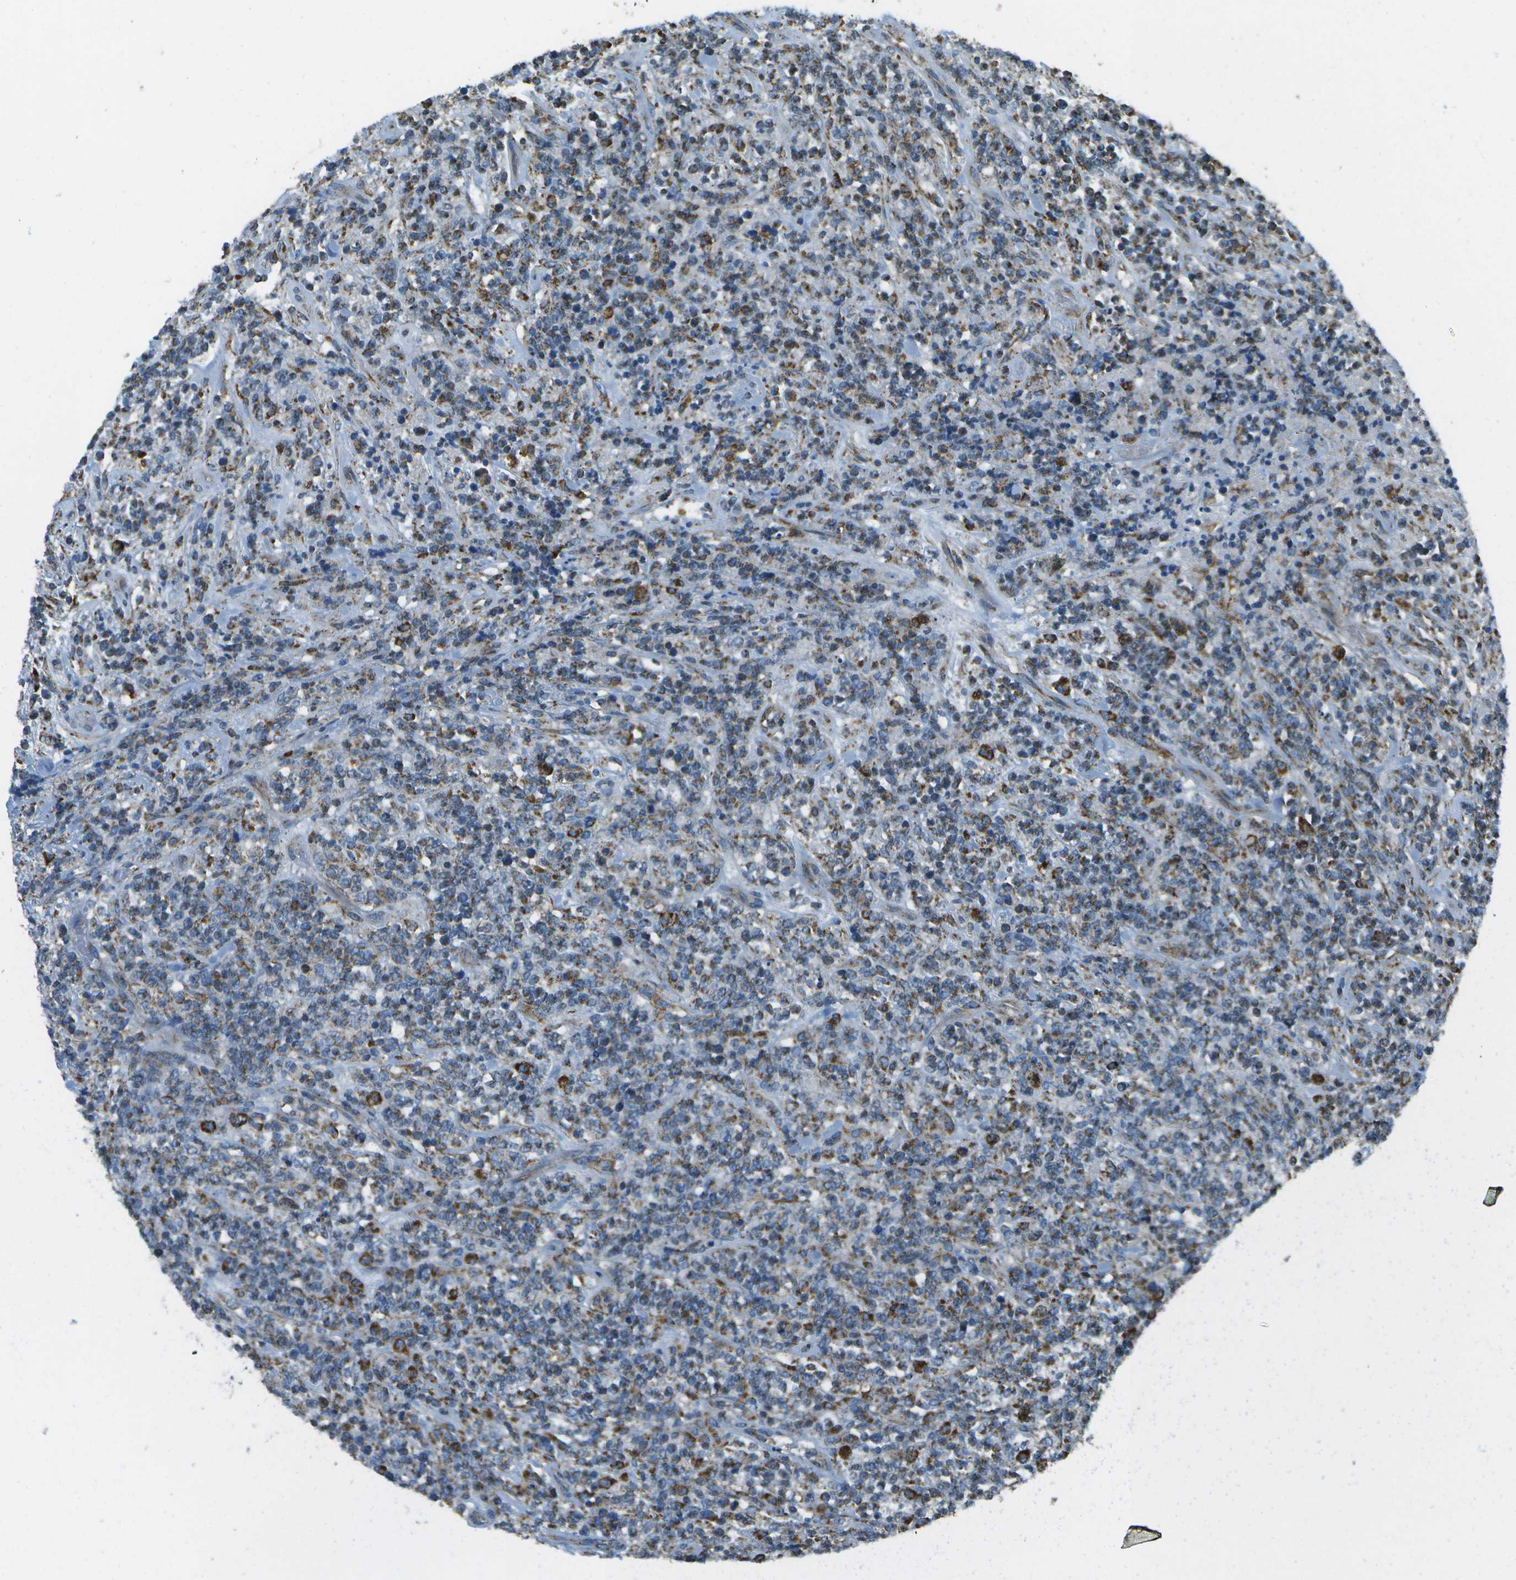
{"staining": {"intensity": "moderate", "quantity": ">75%", "location": "cytoplasmic/membranous"}, "tissue": "lymphoma", "cell_type": "Tumor cells", "image_type": "cancer", "snomed": [{"axis": "morphology", "description": "Malignant lymphoma, non-Hodgkin's type, High grade"}, {"axis": "topography", "description": "Soft tissue"}], "caption": "There is medium levels of moderate cytoplasmic/membranous expression in tumor cells of lymphoma, as demonstrated by immunohistochemical staining (brown color).", "gene": "NRK", "patient": {"sex": "male", "age": 18}}